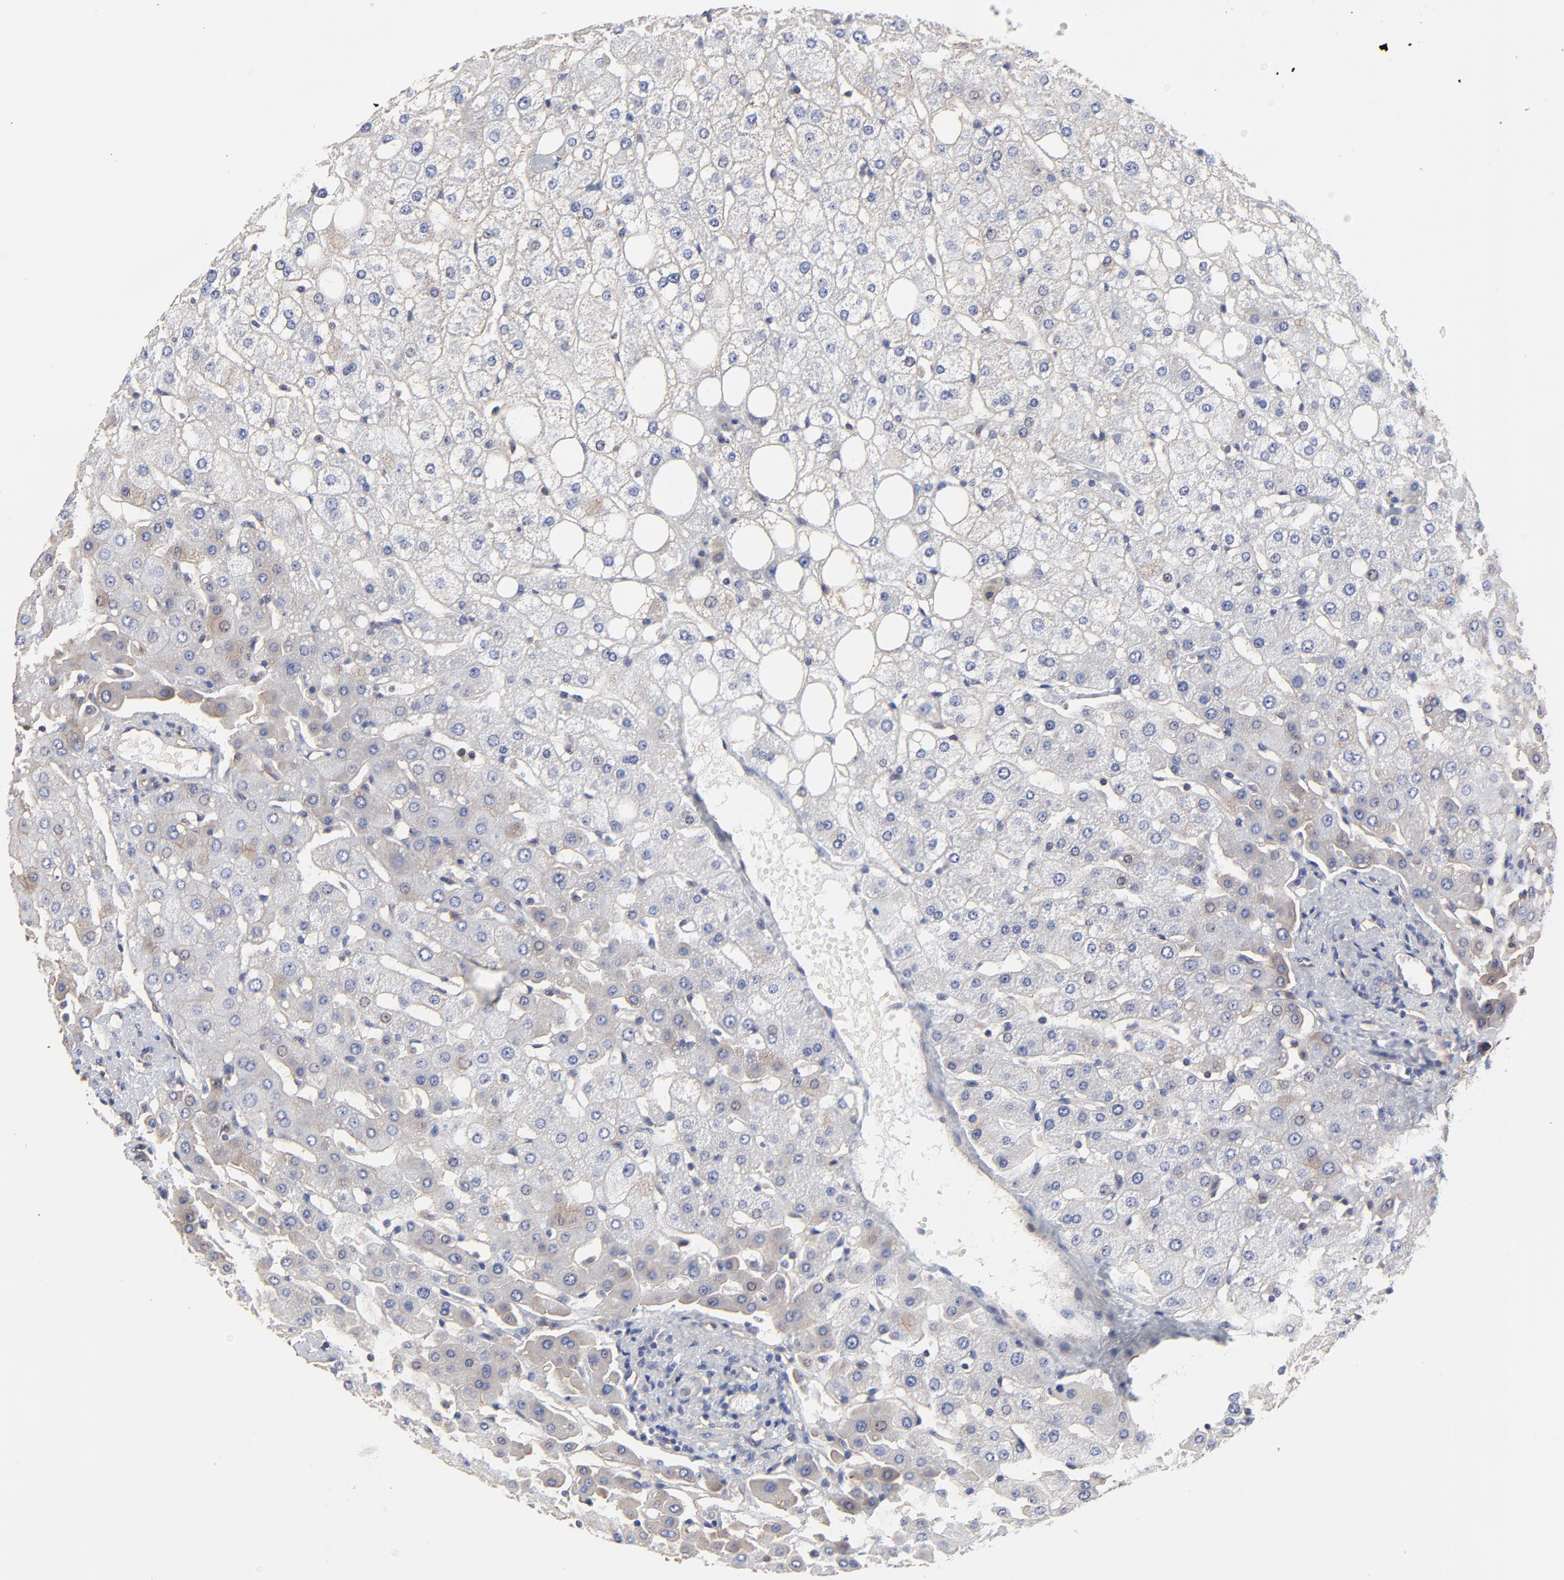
{"staining": {"intensity": "negative", "quantity": "none", "location": "none"}, "tissue": "liver", "cell_type": "Cholangiocytes", "image_type": "normal", "snomed": [{"axis": "morphology", "description": "Normal tissue, NOS"}, {"axis": "topography", "description": "Liver"}], "caption": "Micrograph shows no protein expression in cholangiocytes of normal liver. Brightfield microscopy of IHC stained with DAB (brown) and hematoxylin (blue), captured at high magnification.", "gene": "ARMT1", "patient": {"sex": "male", "age": 35}}